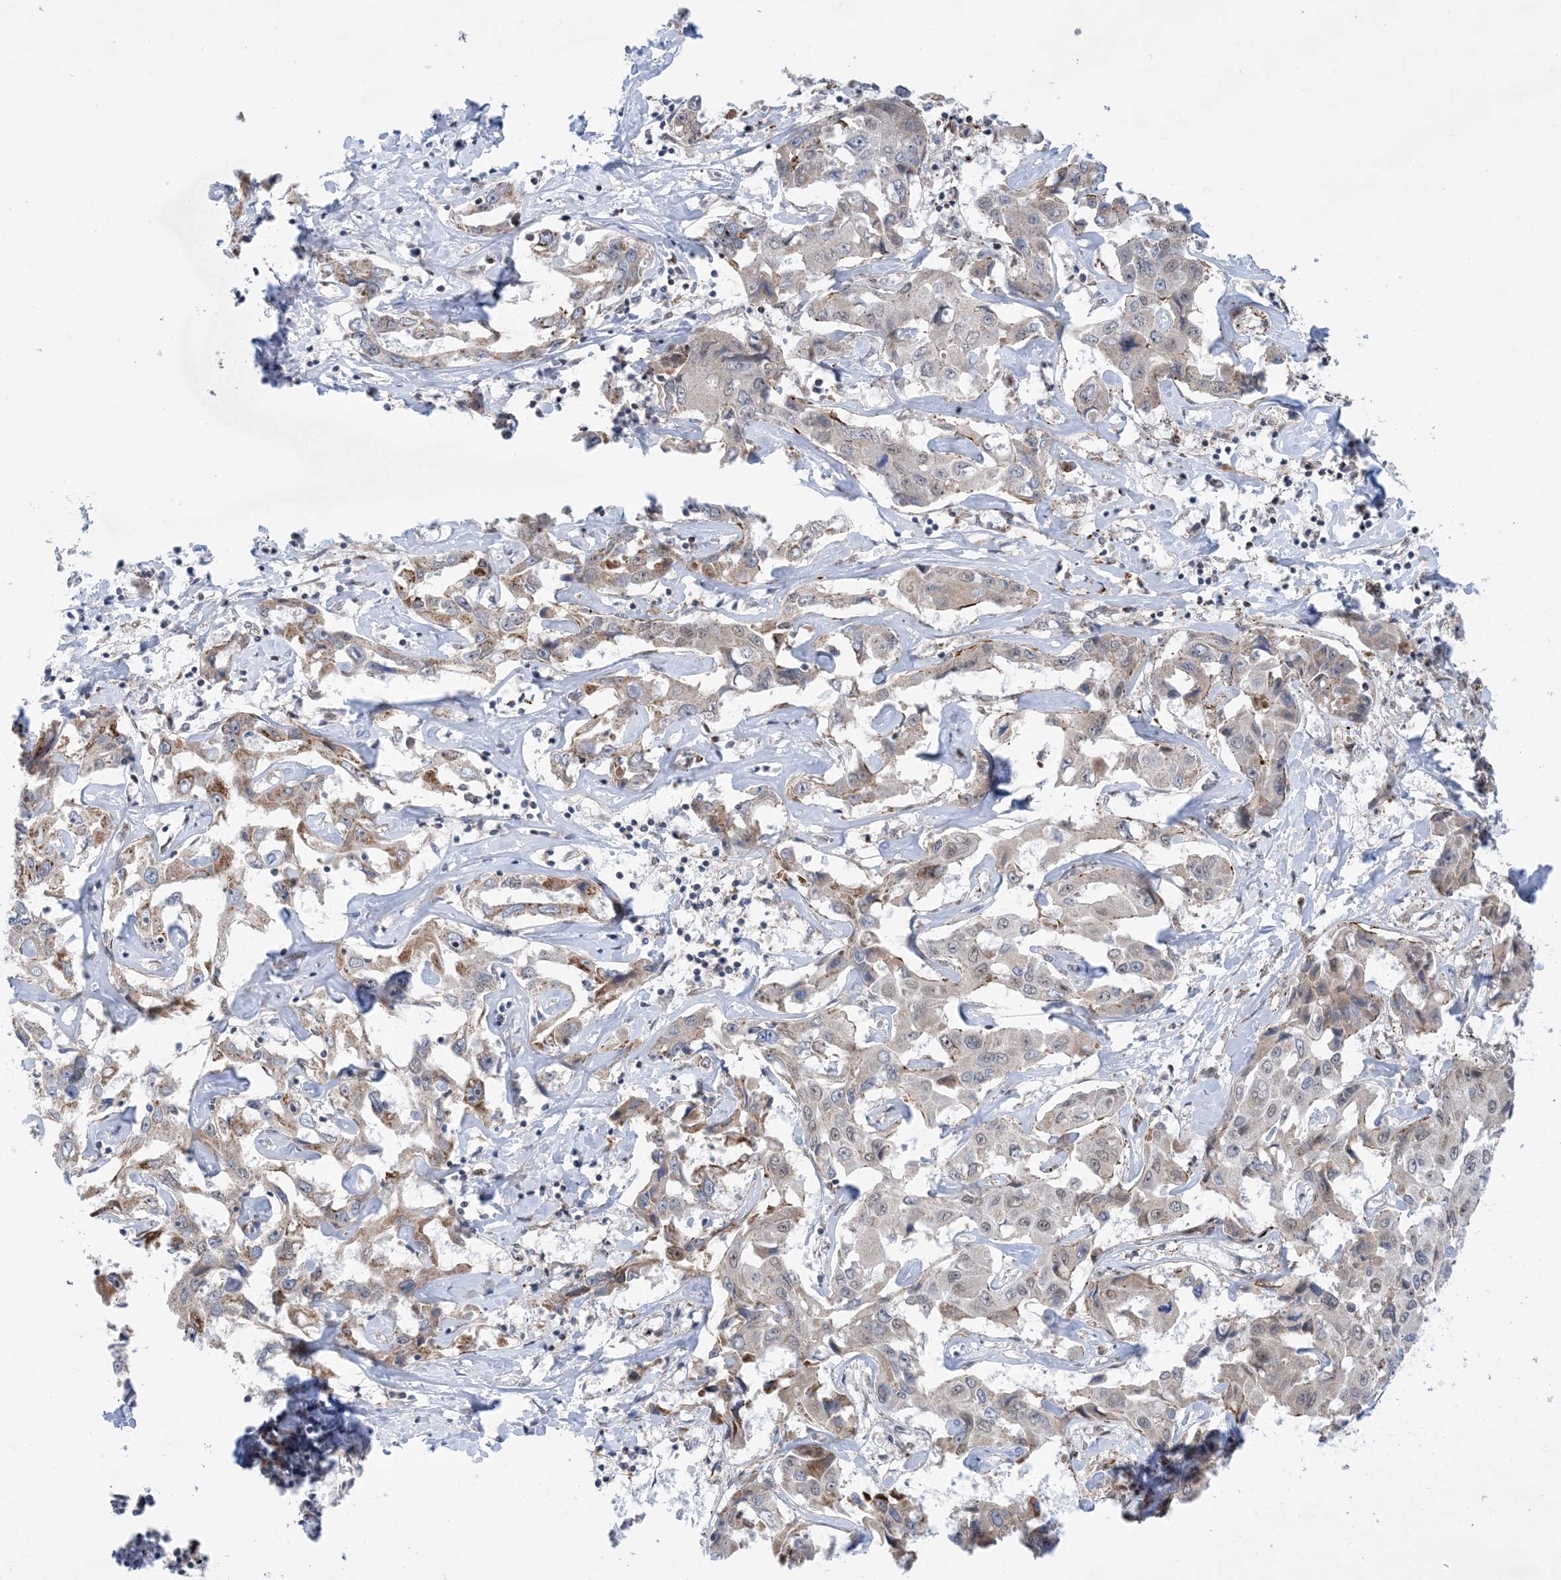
{"staining": {"intensity": "weak", "quantity": "25%-75%", "location": "cytoplasmic/membranous"}, "tissue": "liver cancer", "cell_type": "Tumor cells", "image_type": "cancer", "snomed": [{"axis": "morphology", "description": "Cholangiocarcinoma"}, {"axis": "topography", "description": "Liver"}], "caption": "Immunohistochemical staining of human liver cancer (cholangiocarcinoma) shows low levels of weak cytoplasmic/membranous positivity in approximately 25%-75% of tumor cells.", "gene": "ZNF8", "patient": {"sex": "male", "age": 59}}